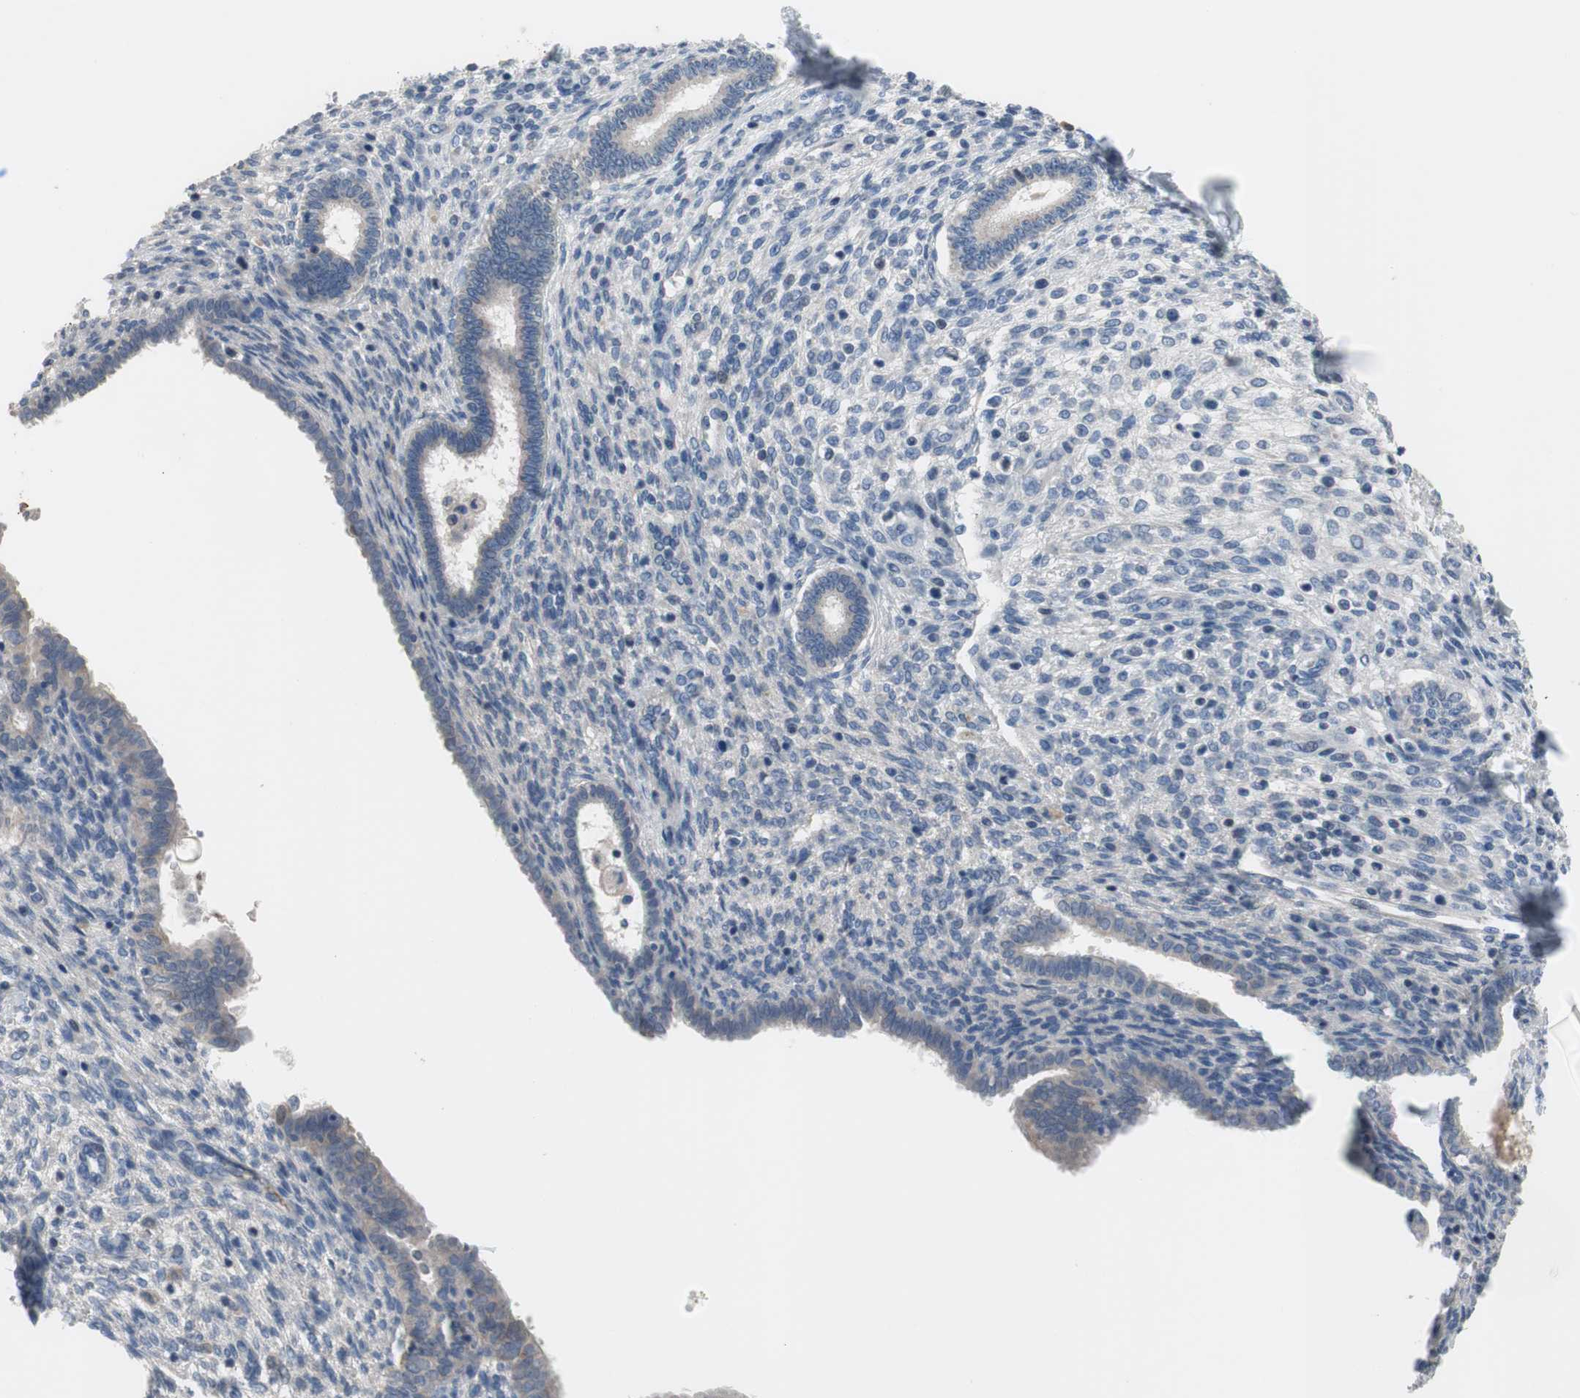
{"staining": {"intensity": "negative", "quantity": "none", "location": "none"}, "tissue": "endometrium", "cell_type": "Cells in endometrial stroma", "image_type": "normal", "snomed": [{"axis": "morphology", "description": "Normal tissue, NOS"}, {"axis": "topography", "description": "Endometrium"}], "caption": "Cells in endometrial stroma show no significant protein positivity in benign endometrium. Brightfield microscopy of immunohistochemistry stained with DAB (3,3'-diaminobenzidine) (brown) and hematoxylin (blue), captured at high magnification.", "gene": "TACR3", "patient": {"sex": "female", "age": 72}}